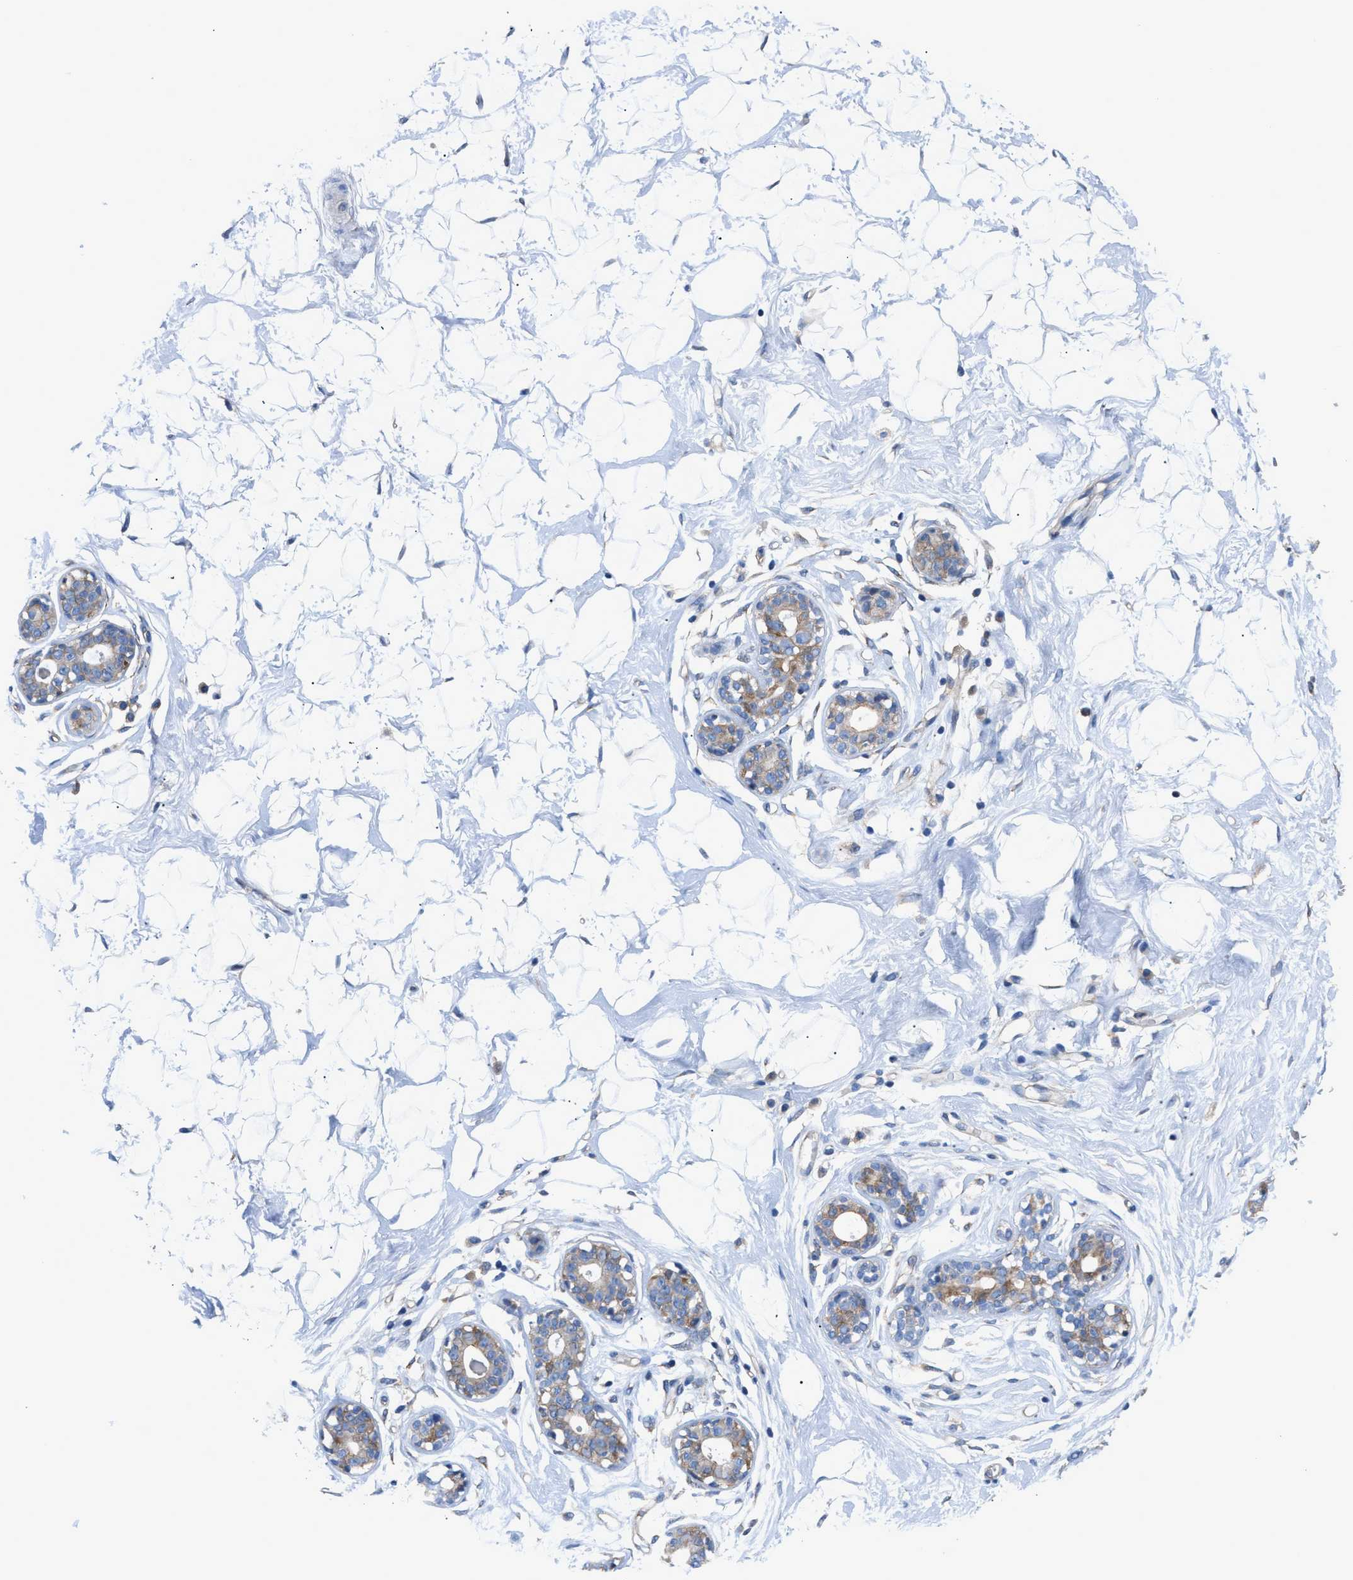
{"staining": {"intensity": "negative", "quantity": "none", "location": "none"}, "tissue": "breast", "cell_type": "Adipocytes", "image_type": "normal", "snomed": [{"axis": "morphology", "description": "Normal tissue, NOS"}, {"axis": "topography", "description": "Breast"}], "caption": "This is a micrograph of immunohistochemistry (IHC) staining of unremarkable breast, which shows no staining in adipocytes.", "gene": "DMAC1", "patient": {"sex": "female", "age": 23}}